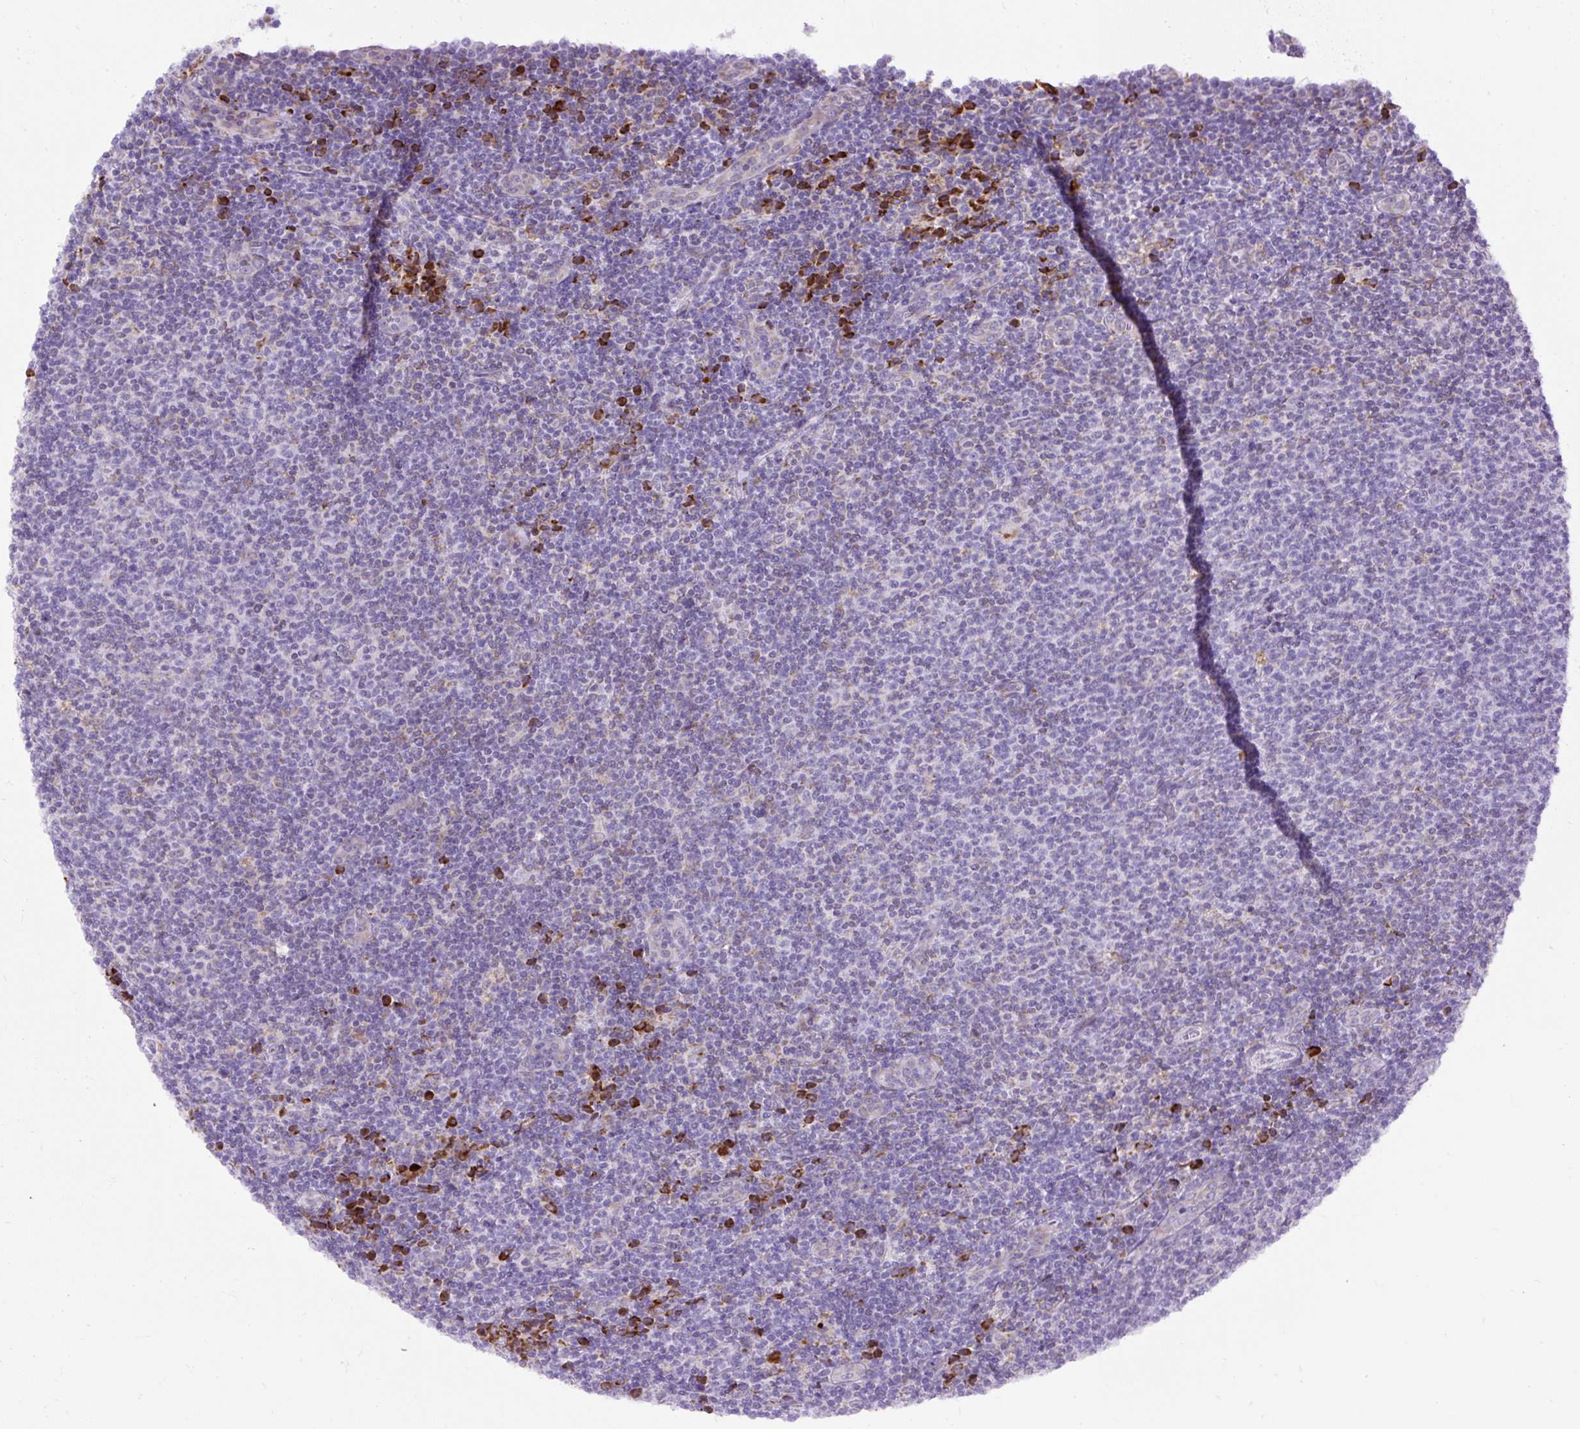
{"staining": {"intensity": "negative", "quantity": "none", "location": "none"}, "tissue": "lymphoma", "cell_type": "Tumor cells", "image_type": "cancer", "snomed": [{"axis": "morphology", "description": "Malignant lymphoma, non-Hodgkin's type, Low grade"}, {"axis": "topography", "description": "Lymph node"}], "caption": "DAB immunohistochemical staining of low-grade malignant lymphoma, non-Hodgkin's type shows no significant expression in tumor cells.", "gene": "DDOST", "patient": {"sex": "male", "age": 66}}